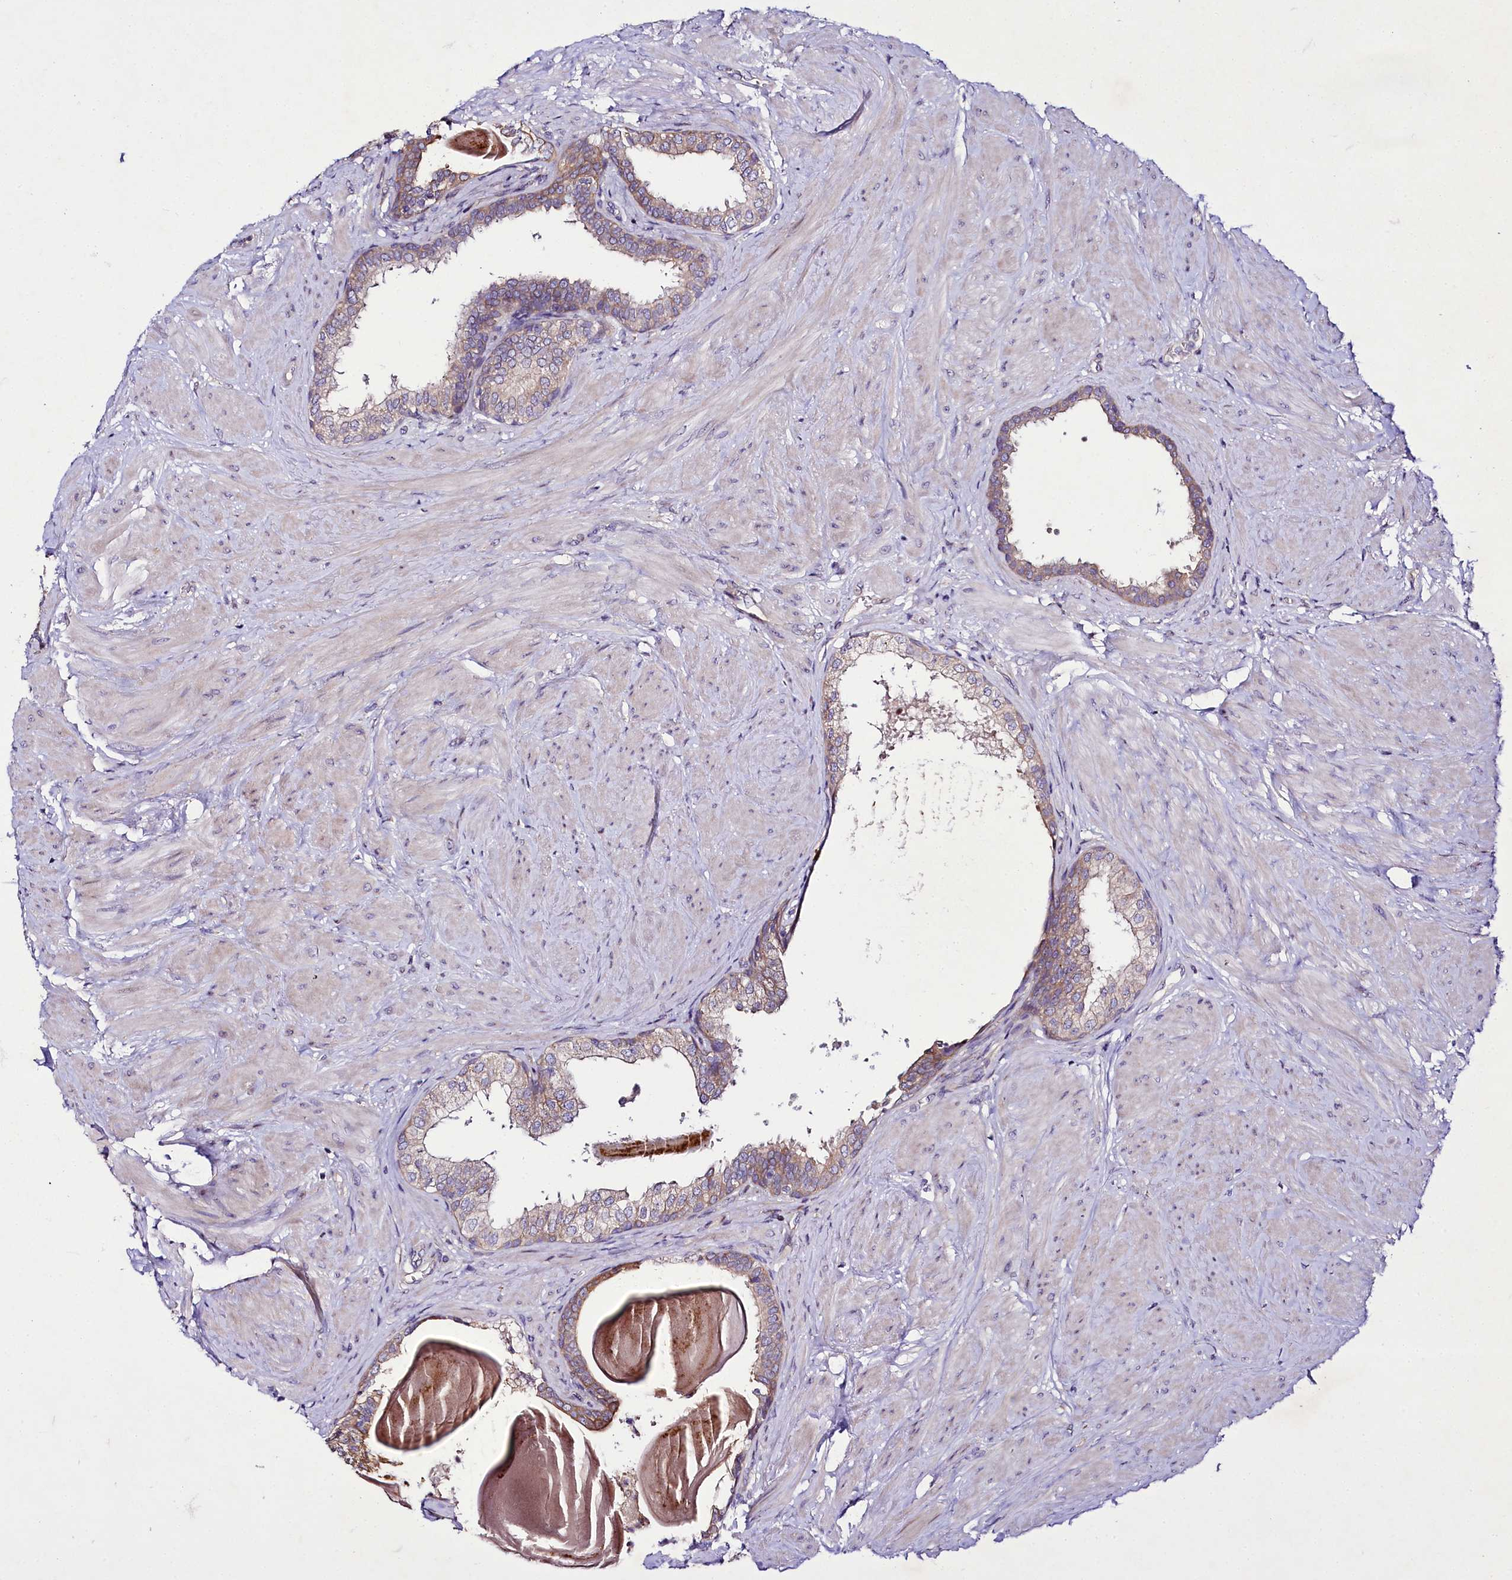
{"staining": {"intensity": "moderate", "quantity": "<25%", "location": "cytoplasmic/membranous"}, "tissue": "prostate", "cell_type": "Glandular cells", "image_type": "normal", "snomed": [{"axis": "morphology", "description": "Normal tissue, NOS"}, {"axis": "topography", "description": "Prostate"}], "caption": "Immunohistochemical staining of benign human prostate displays low levels of moderate cytoplasmic/membranous positivity in about <25% of glandular cells. The protein of interest is shown in brown color, while the nuclei are stained blue.", "gene": "ZC3H12C", "patient": {"sex": "male", "age": 48}}